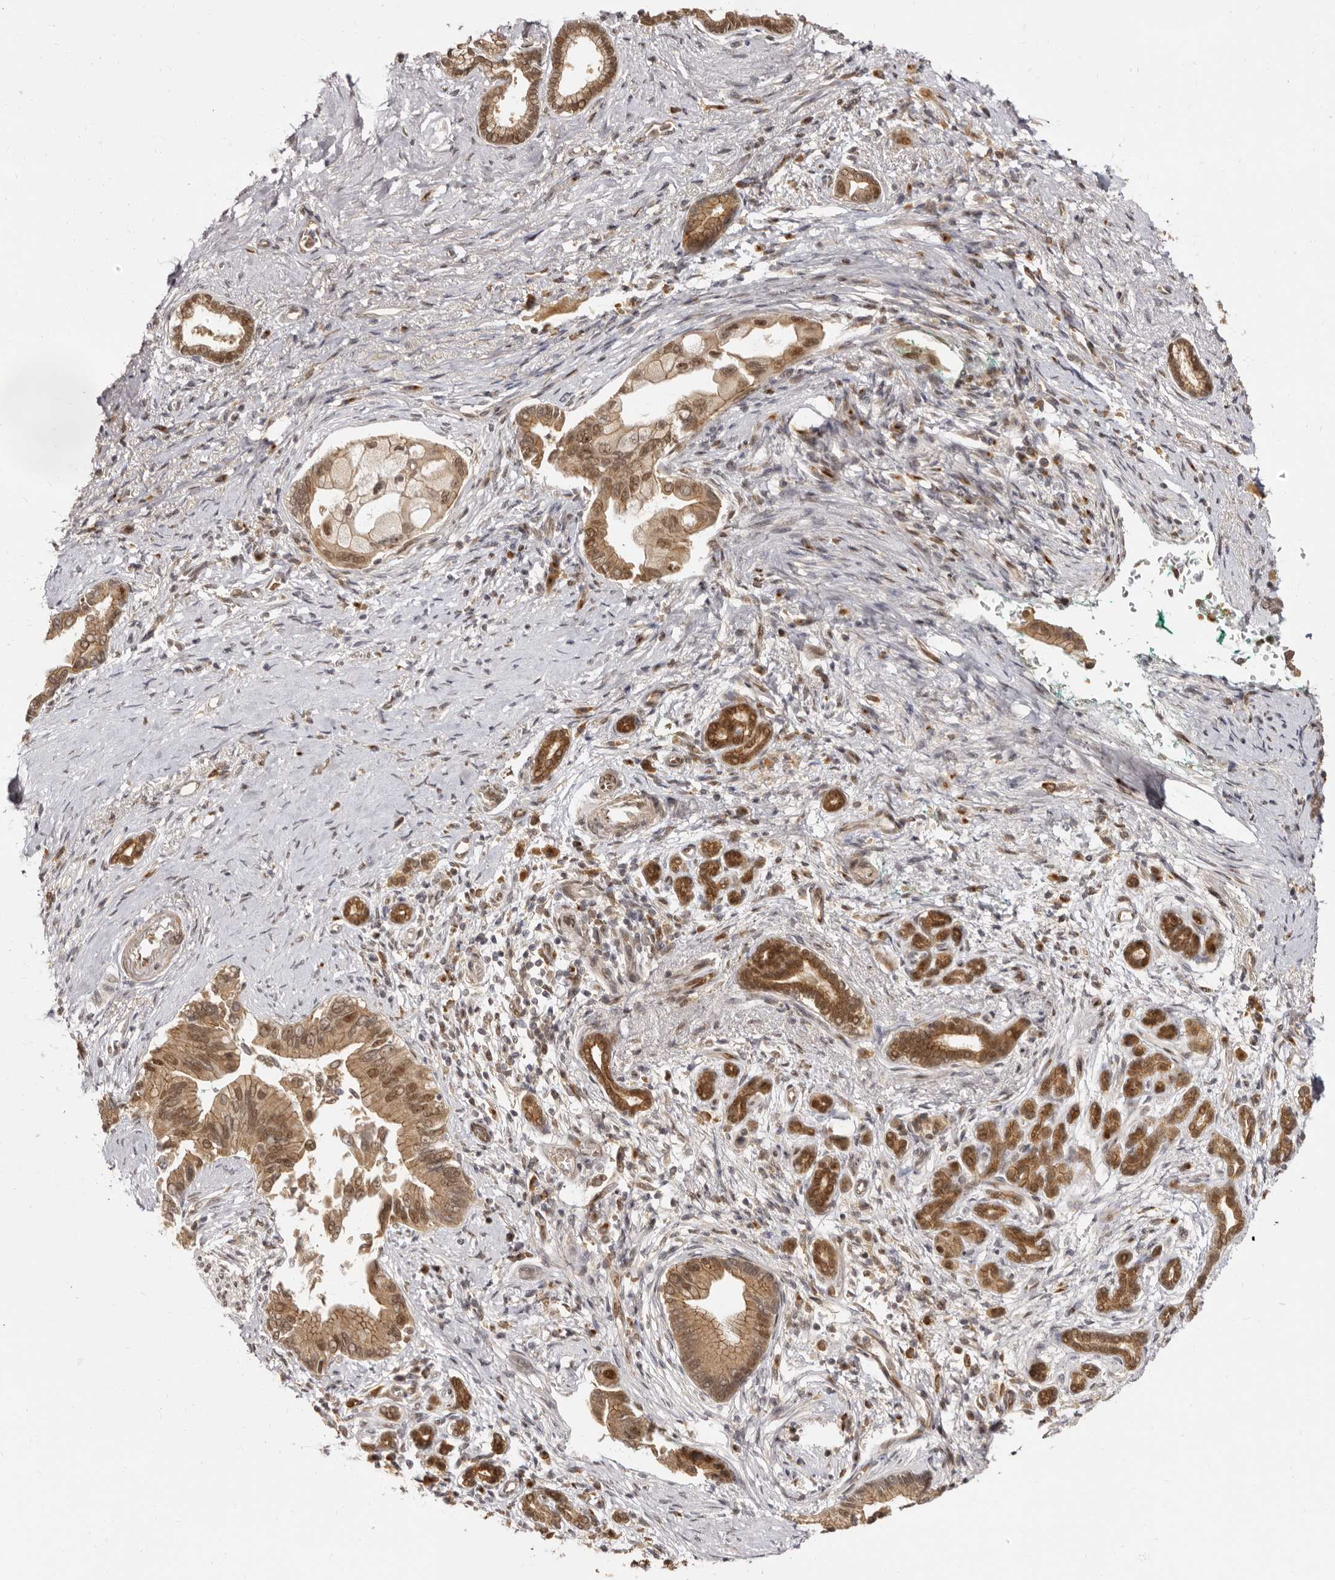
{"staining": {"intensity": "moderate", "quantity": ">75%", "location": "cytoplasmic/membranous,nuclear"}, "tissue": "pancreatic cancer", "cell_type": "Tumor cells", "image_type": "cancer", "snomed": [{"axis": "morphology", "description": "Adenocarcinoma, NOS"}, {"axis": "topography", "description": "Pancreas"}], "caption": "This image displays immunohistochemistry staining of human pancreatic adenocarcinoma, with medium moderate cytoplasmic/membranous and nuclear positivity in about >75% of tumor cells.", "gene": "ZNF326", "patient": {"sex": "male", "age": 78}}